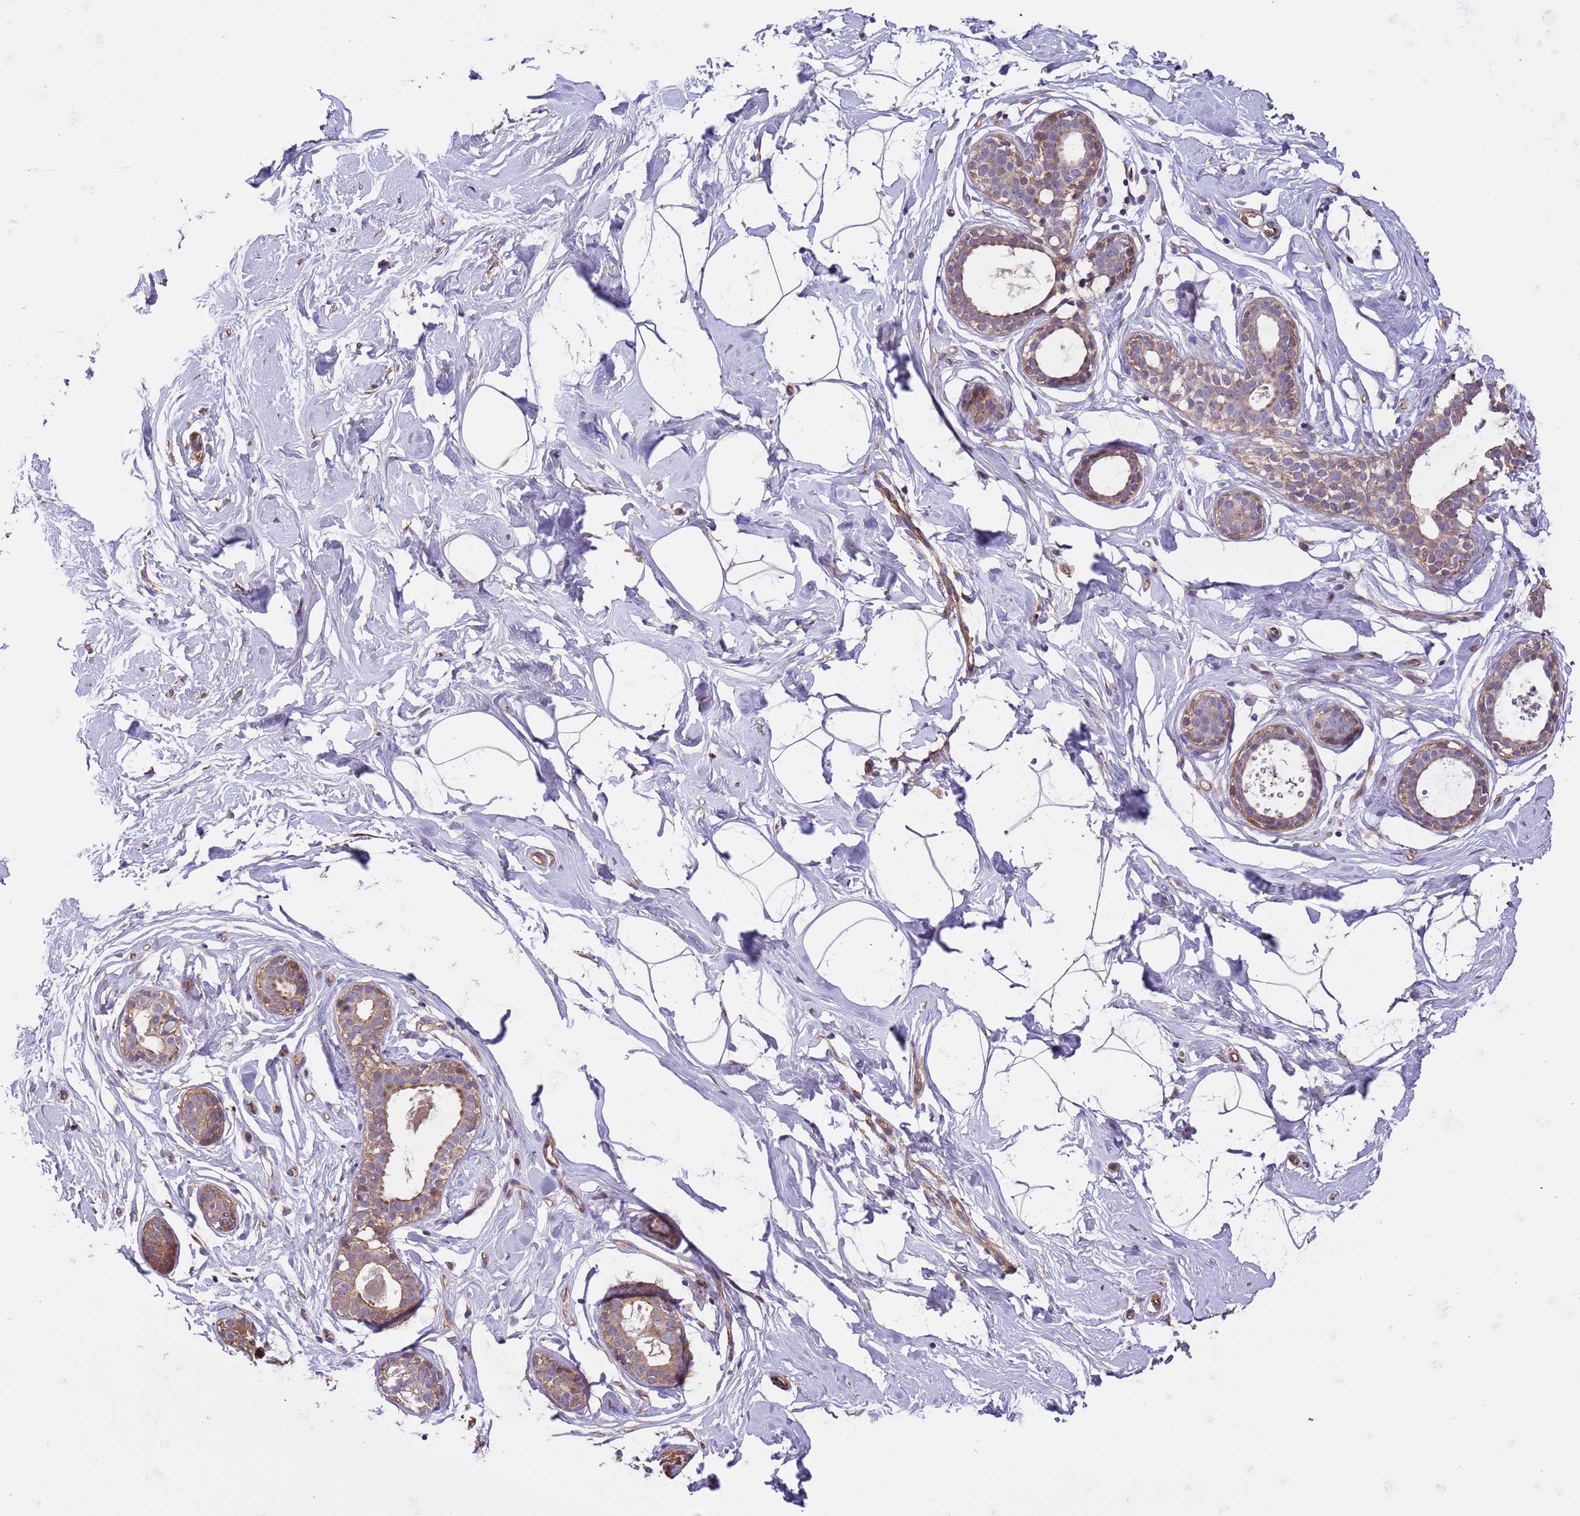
{"staining": {"intensity": "negative", "quantity": "none", "location": "none"}, "tissue": "breast", "cell_type": "Adipocytes", "image_type": "normal", "snomed": [{"axis": "morphology", "description": "Normal tissue, NOS"}, {"axis": "morphology", "description": "Adenoma, NOS"}, {"axis": "topography", "description": "Breast"}], "caption": "An immunohistochemistry (IHC) image of normal breast is shown. There is no staining in adipocytes of breast. Nuclei are stained in blue.", "gene": "FAM89B", "patient": {"sex": "female", "age": 23}}